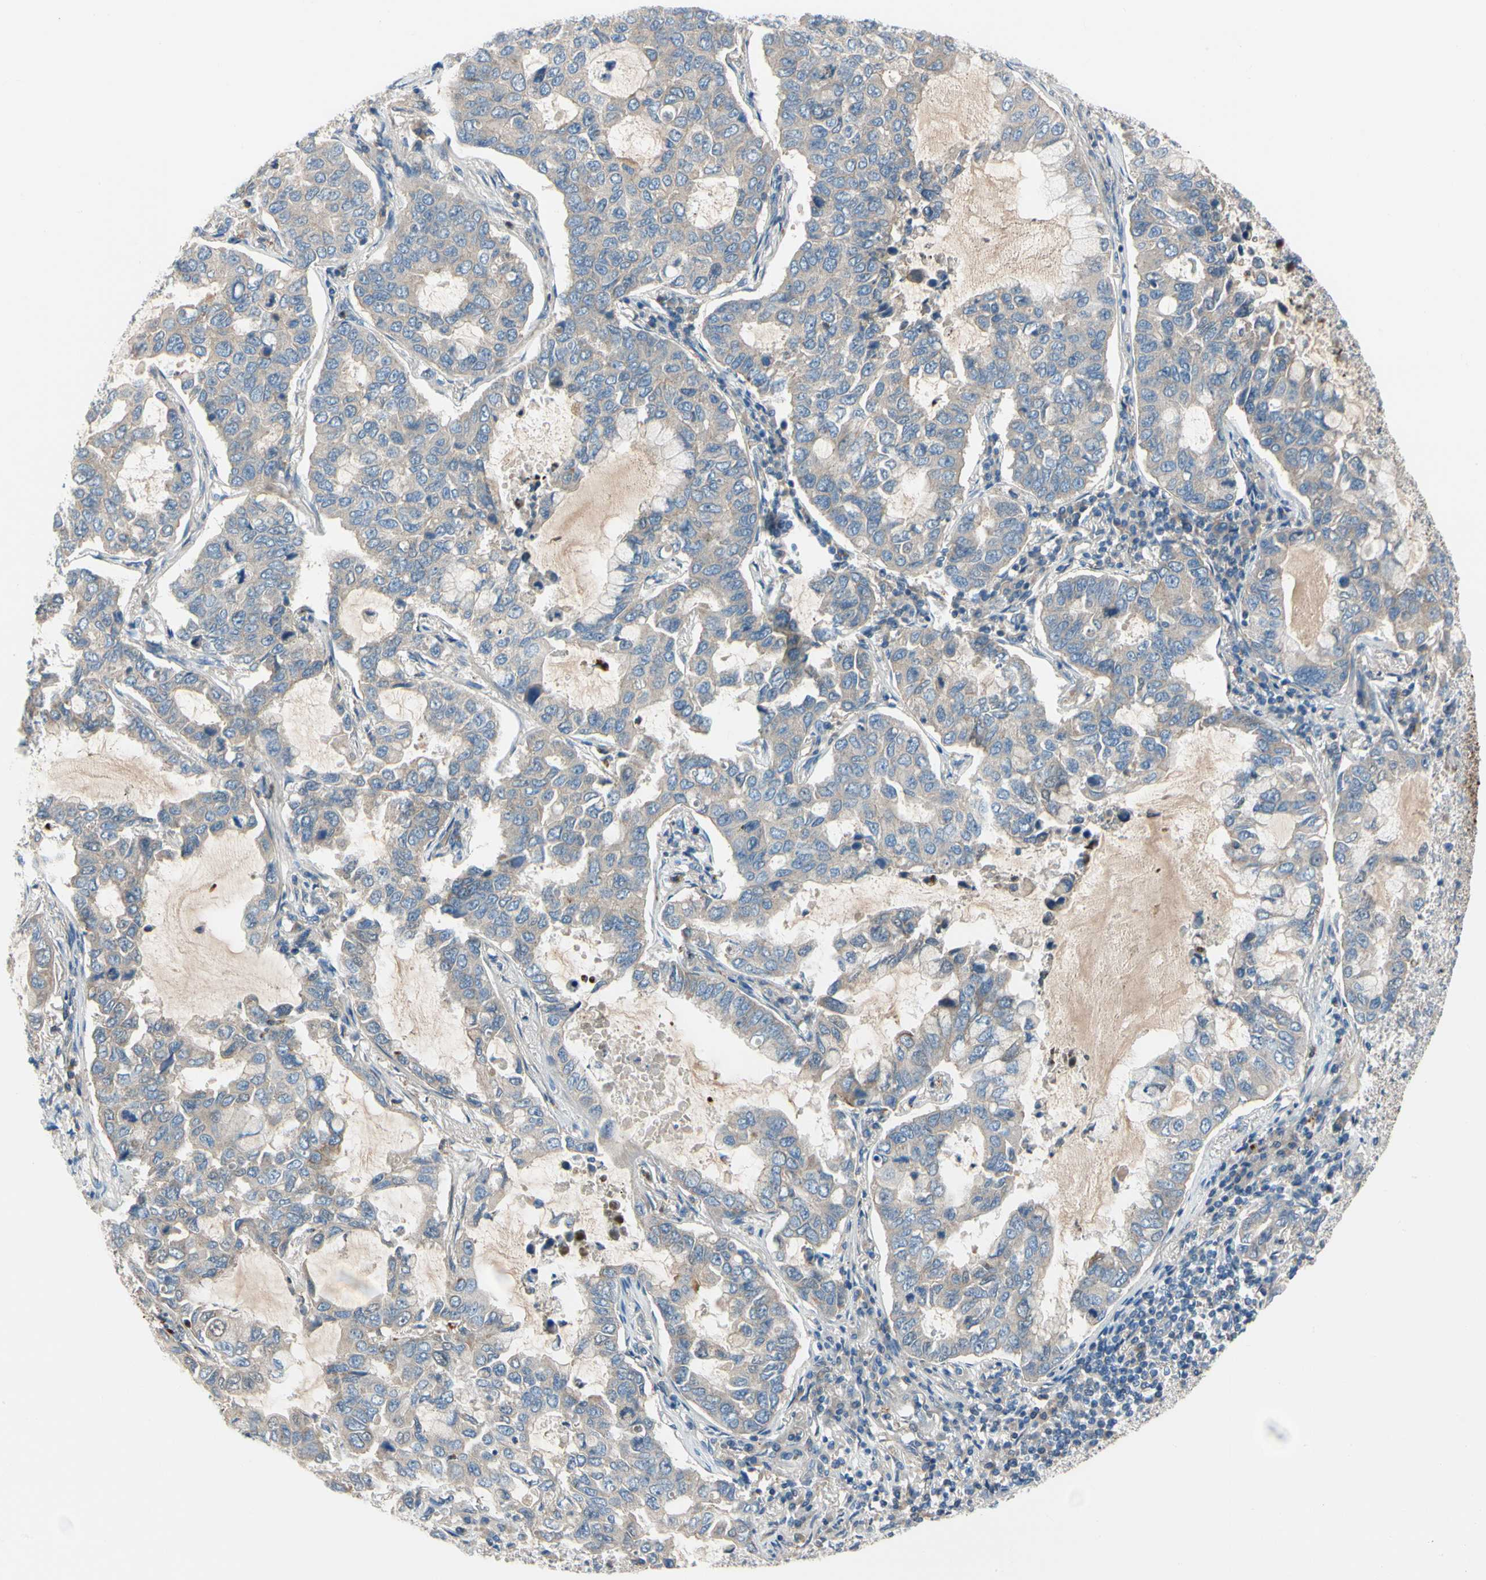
{"staining": {"intensity": "moderate", "quantity": "<25%", "location": "cytoplasmic/membranous"}, "tissue": "lung cancer", "cell_type": "Tumor cells", "image_type": "cancer", "snomed": [{"axis": "morphology", "description": "Adenocarcinoma, NOS"}, {"axis": "topography", "description": "Lung"}], "caption": "Immunohistochemistry (IHC) of lung cancer demonstrates low levels of moderate cytoplasmic/membranous expression in approximately <25% of tumor cells.", "gene": "HJURP", "patient": {"sex": "male", "age": 64}}